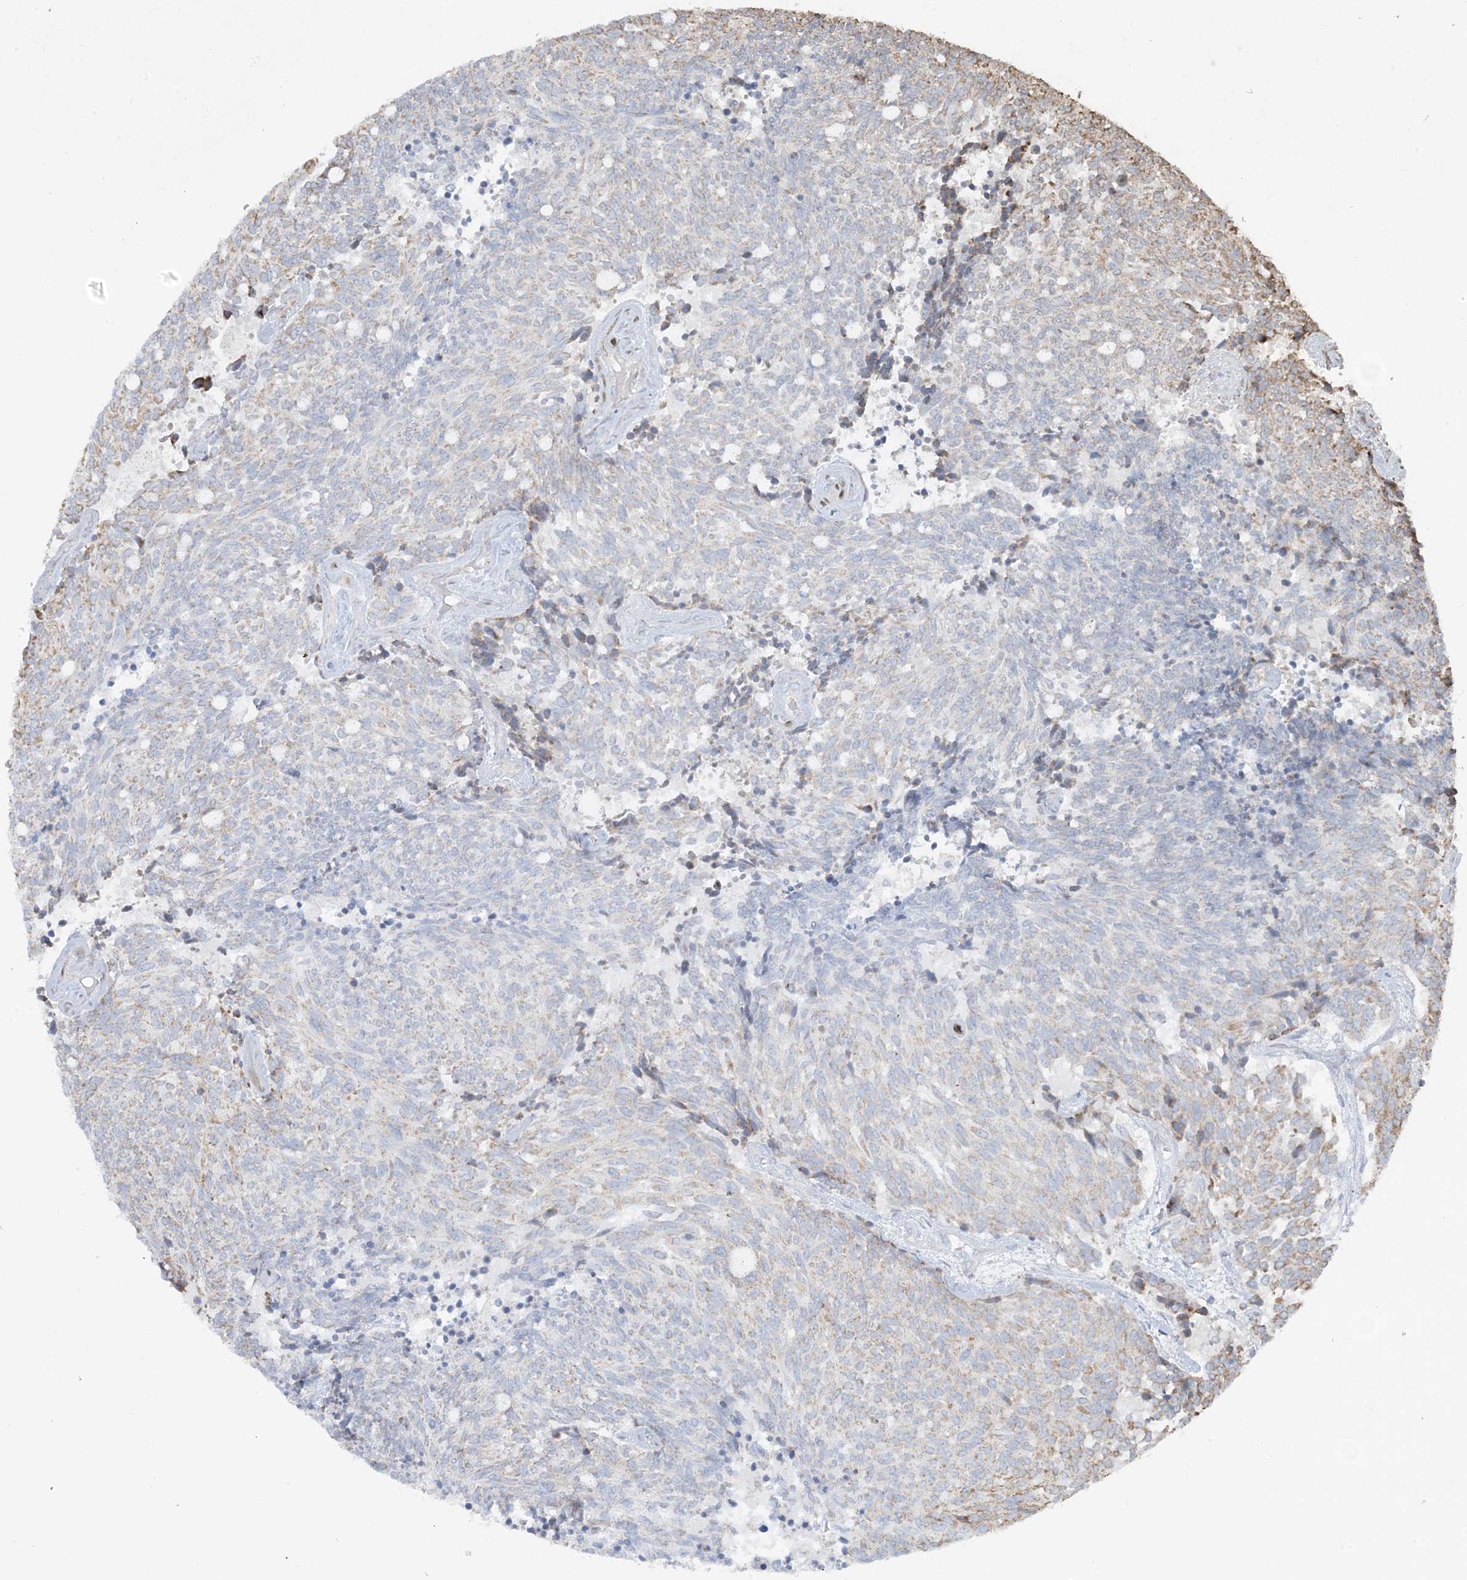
{"staining": {"intensity": "moderate", "quantity": "<25%", "location": "cytoplasmic/membranous"}, "tissue": "carcinoid", "cell_type": "Tumor cells", "image_type": "cancer", "snomed": [{"axis": "morphology", "description": "Carcinoid, malignant, NOS"}, {"axis": "topography", "description": "Pancreas"}], "caption": "This photomicrograph shows carcinoid (malignant) stained with IHC to label a protein in brown. The cytoplasmic/membranous of tumor cells show moderate positivity for the protein. Nuclei are counter-stained blue.", "gene": "BEND4", "patient": {"sex": "female", "age": 54}}